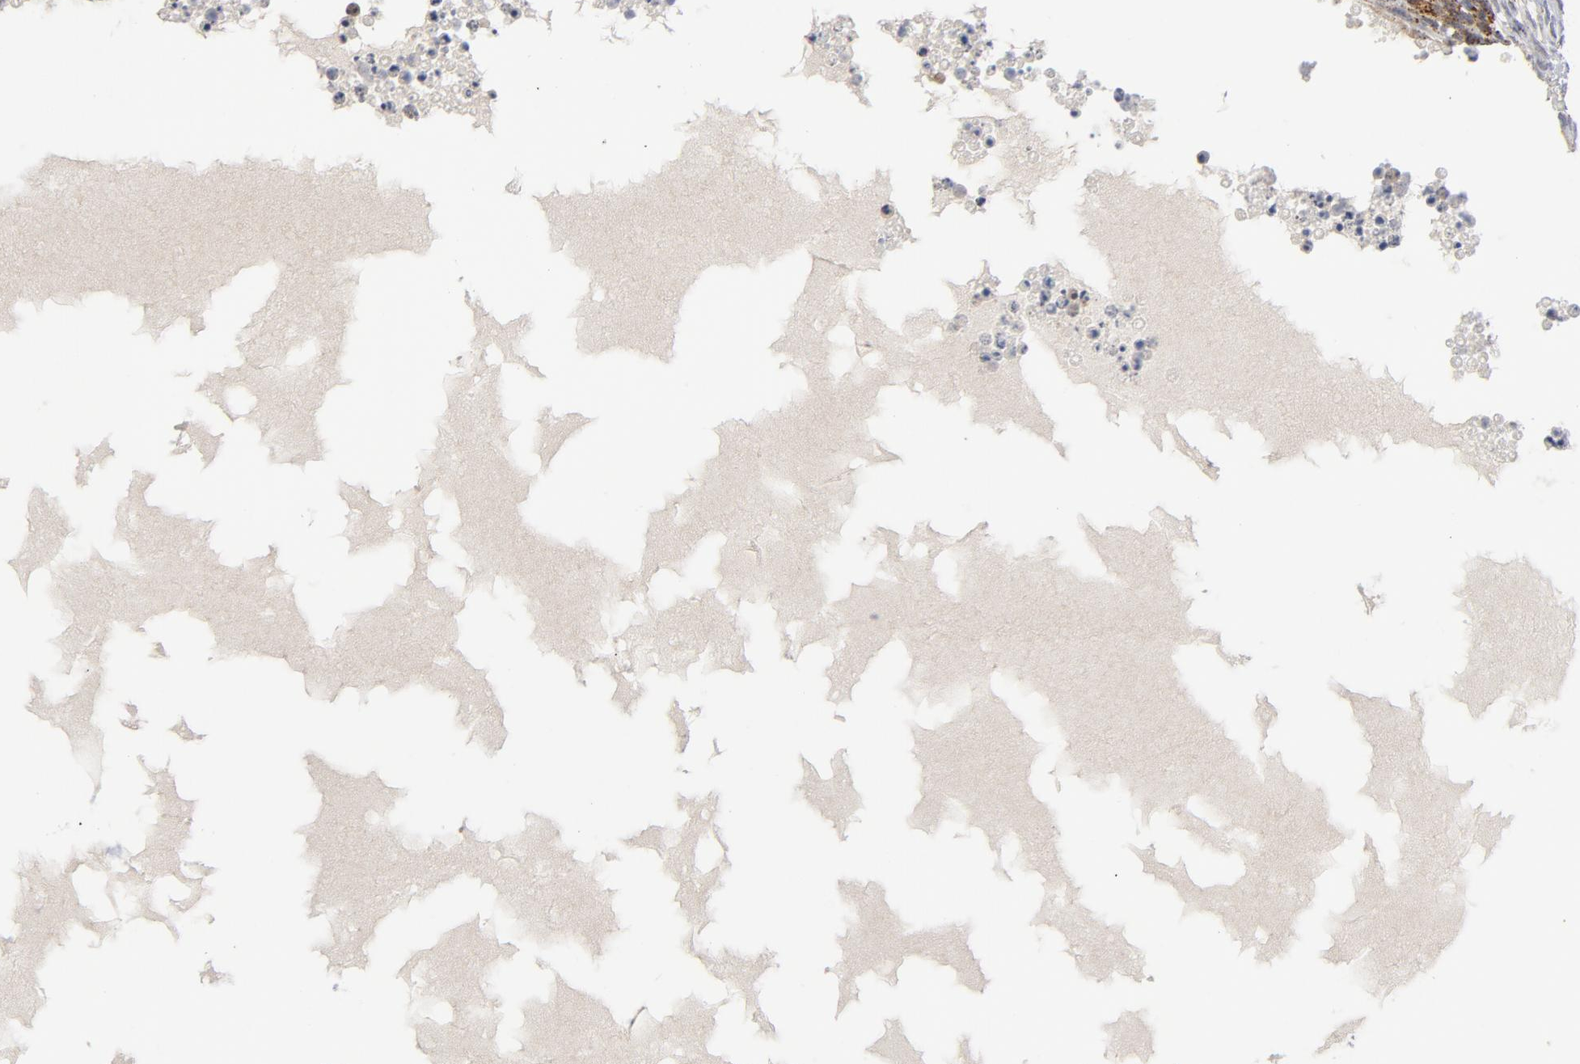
{"staining": {"intensity": "moderate", "quantity": "<25%", "location": "cytoplasmic/membranous"}, "tissue": "ovary", "cell_type": "Ovarian stroma cells", "image_type": "normal", "snomed": [{"axis": "morphology", "description": "Normal tissue, NOS"}, {"axis": "topography", "description": "Ovary"}], "caption": "Protein staining exhibits moderate cytoplasmic/membranous expression in about <25% of ovarian stroma cells in normal ovary. (IHC, brightfield microscopy, high magnification).", "gene": "AKT2", "patient": {"sex": "female", "age": 35}}